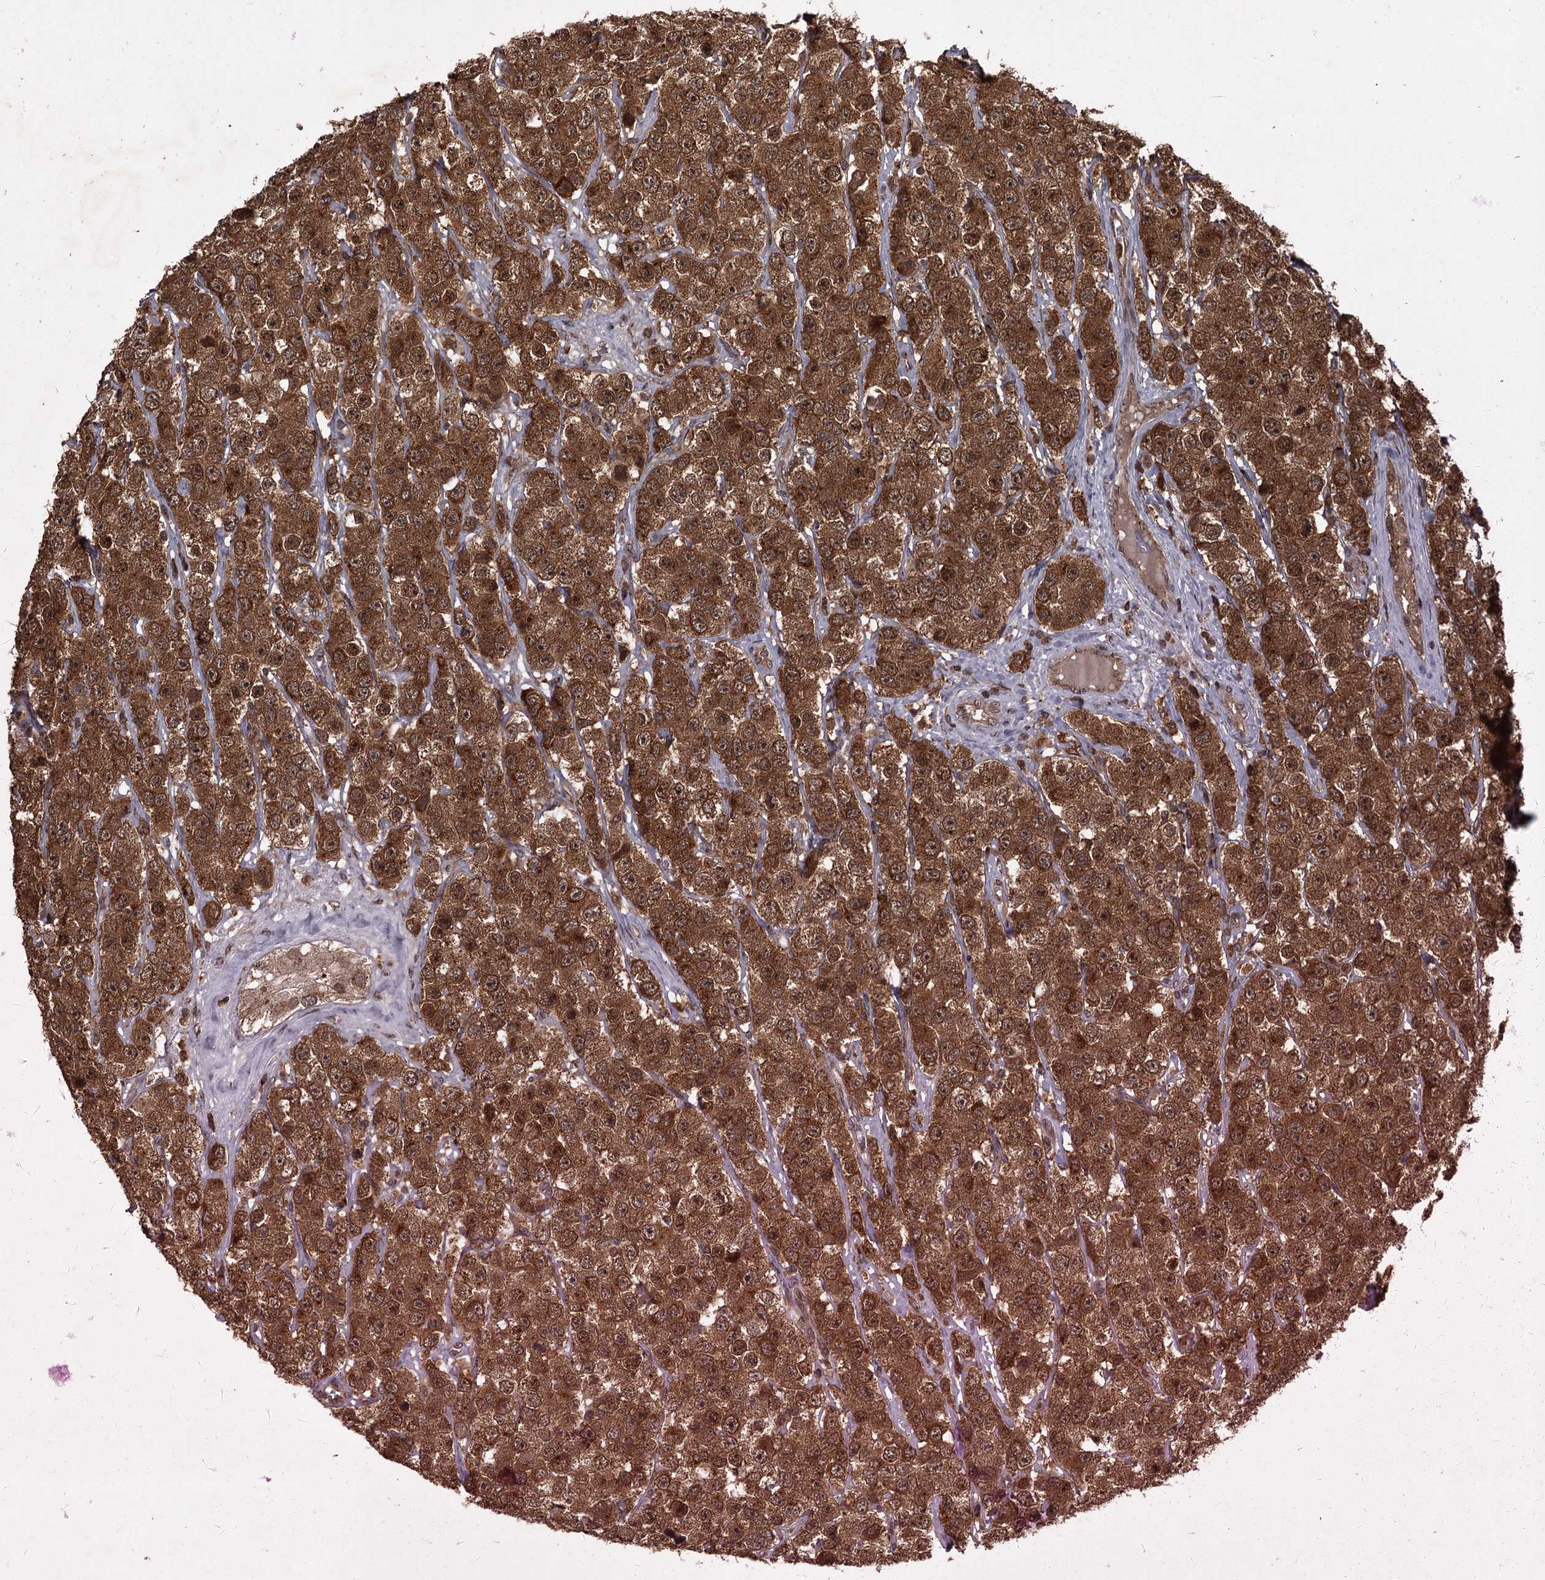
{"staining": {"intensity": "strong", "quantity": ">75%", "location": "cytoplasmic/membranous,nuclear"}, "tissue": "testis cancer", "cell_type": "Tumor cells", "image_type": "cancer", "snomed": [{"axis": "morphology", "description": "Seminoma, NOS"}, {"axis": "topography", "description": "Testis"}], "caption": "Testis cancer stained with a protein marker reveals strong staining in tumor cells.", "gene": "TBC1D23", "patient": {"sex": "male", "age": 28}}